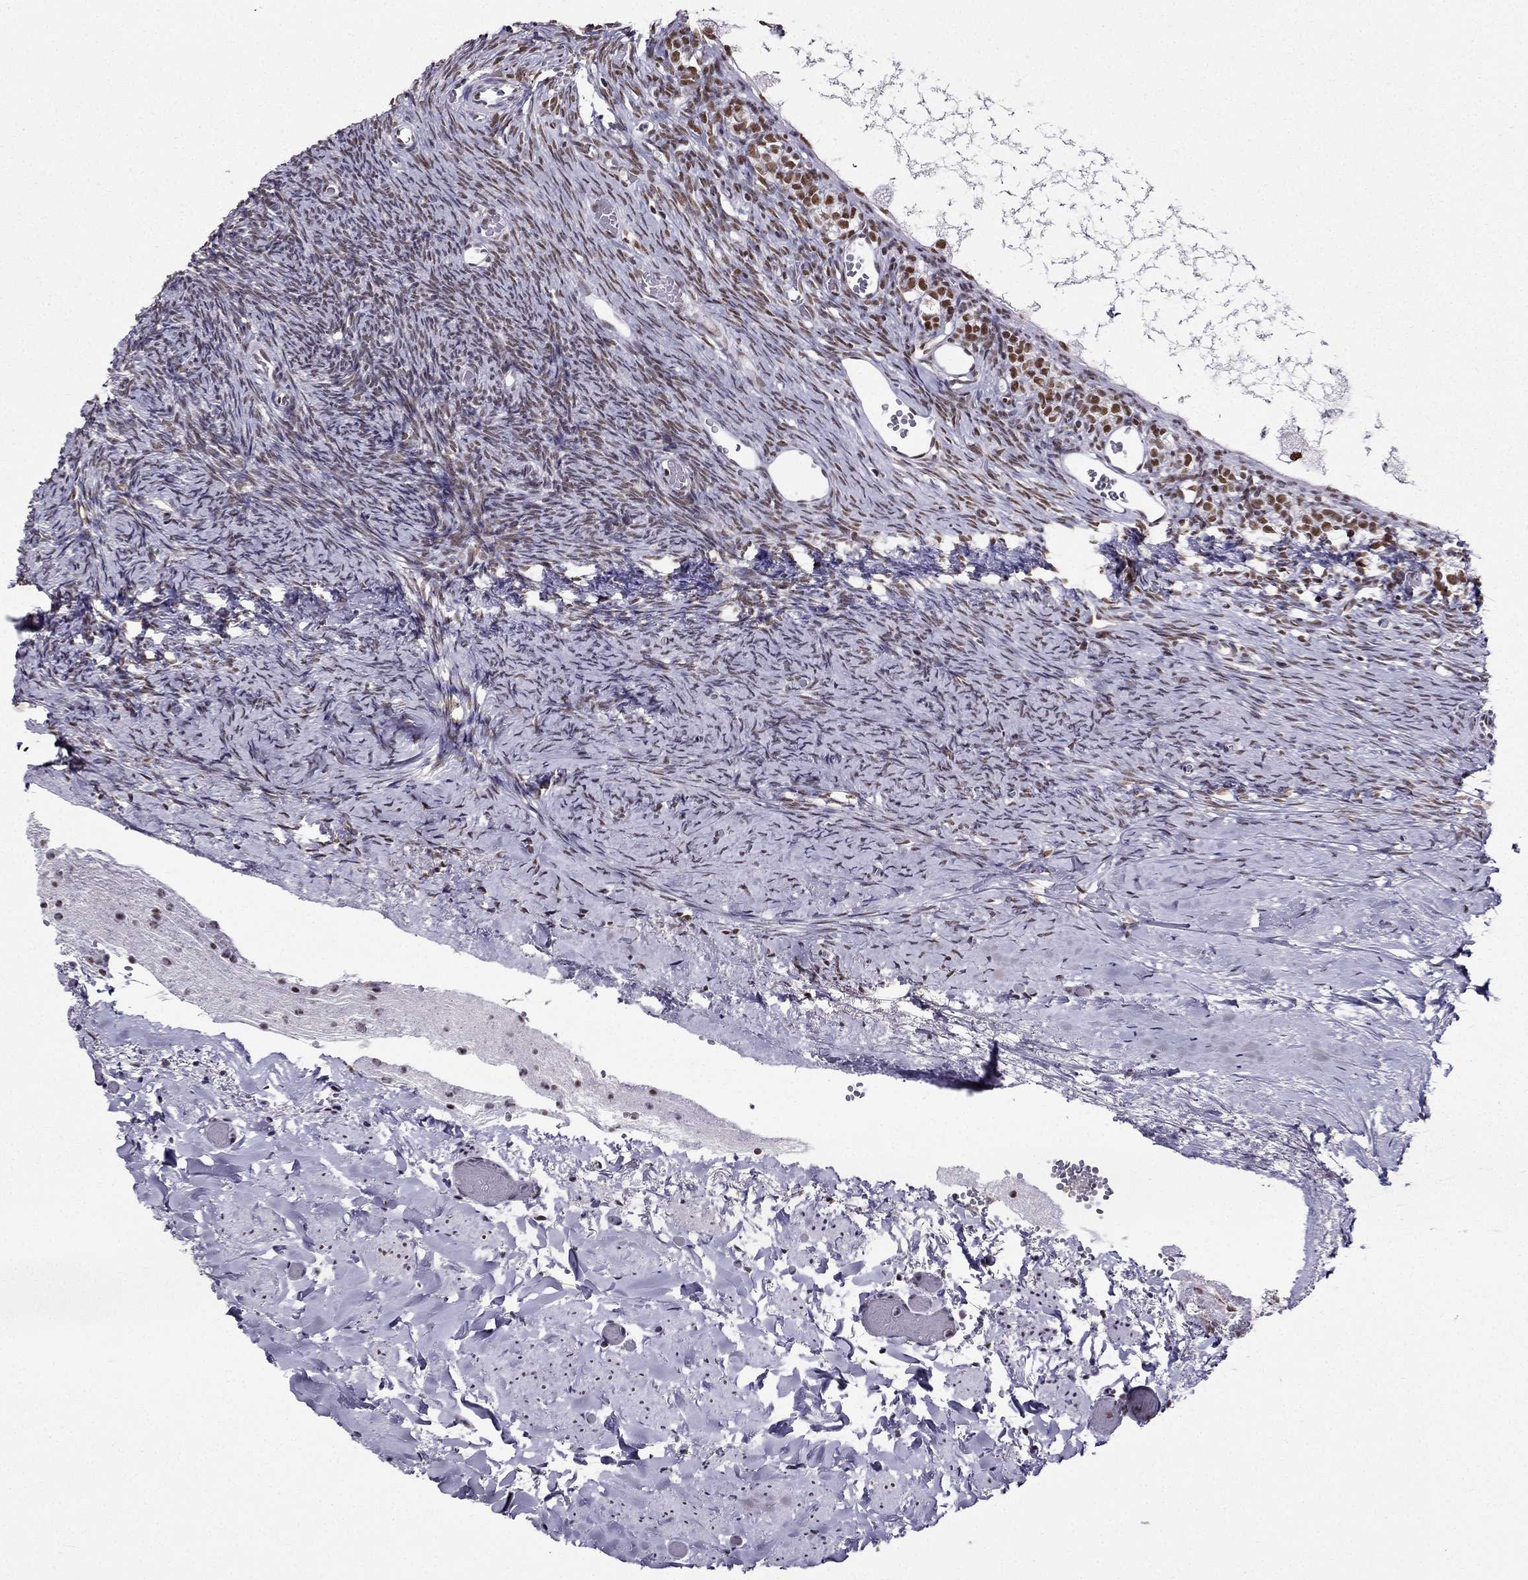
{"staining": {"intensity": "moderate", "quantity": "25%-75%", "location": "nuclear"}, "tissue": "ovary", "cell_type": "Follicle cells", "image_type": "normal", "snomed": [{"axis": "morphology", "description": "Normal tissue, NOS"}, {"axis": "topography", "description": "Ovary"}], "caption": "Brown immunohistochemical staining in benign human ovary shows moderate nuclear staining in about 25%-75% of follicle cells. The staining was performed using DAB to visualize the protein expression in brown, while the nuclei were stained in blue with hematoxylin (Magnification: 20x).", "gene": "ZNF420", "patient": {"sex": "female", "age": 39}}